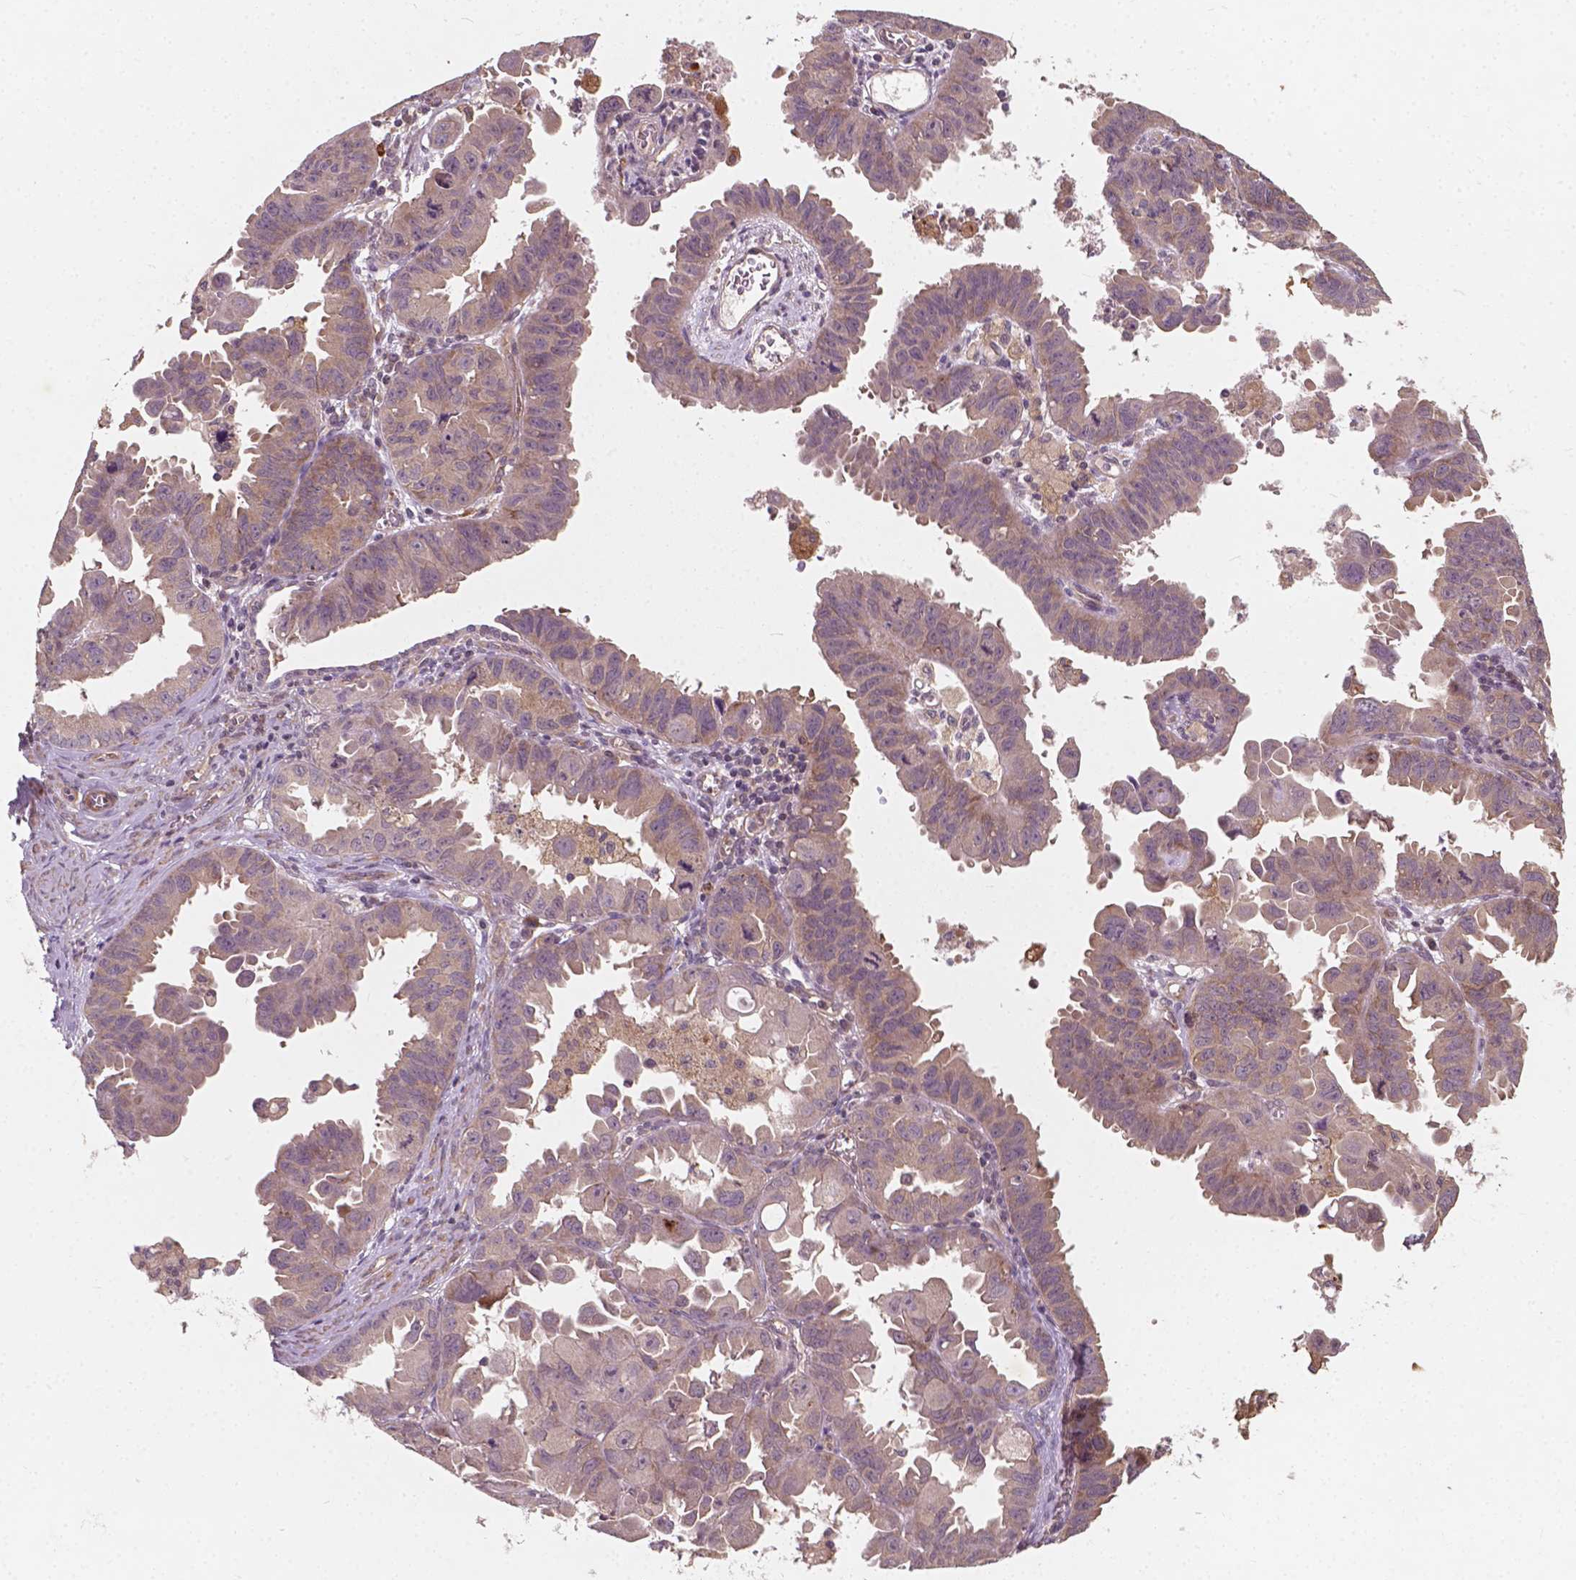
{"staining": {"intensity": "weak", "quantity": "25%-75%", "location": "cytoplasmic/membranous"}, "tissue": "ovarian cancer", "cell_type": "Tumor cells", "image_type": "cancer", "snomed": [{"axis": "morphology", "description": "Carcinoma, endometroid"}, {"axis": "topography", "description": "Ovary"}], "caption": "A photomicrograph of human ovarian endometroid carcinoma stained for a protein reveals weak cytoplasmic/membranous brown staining in tumor cells.", "gene": "CYFIP2", "patient": {"sex": "female", "age": 85}}